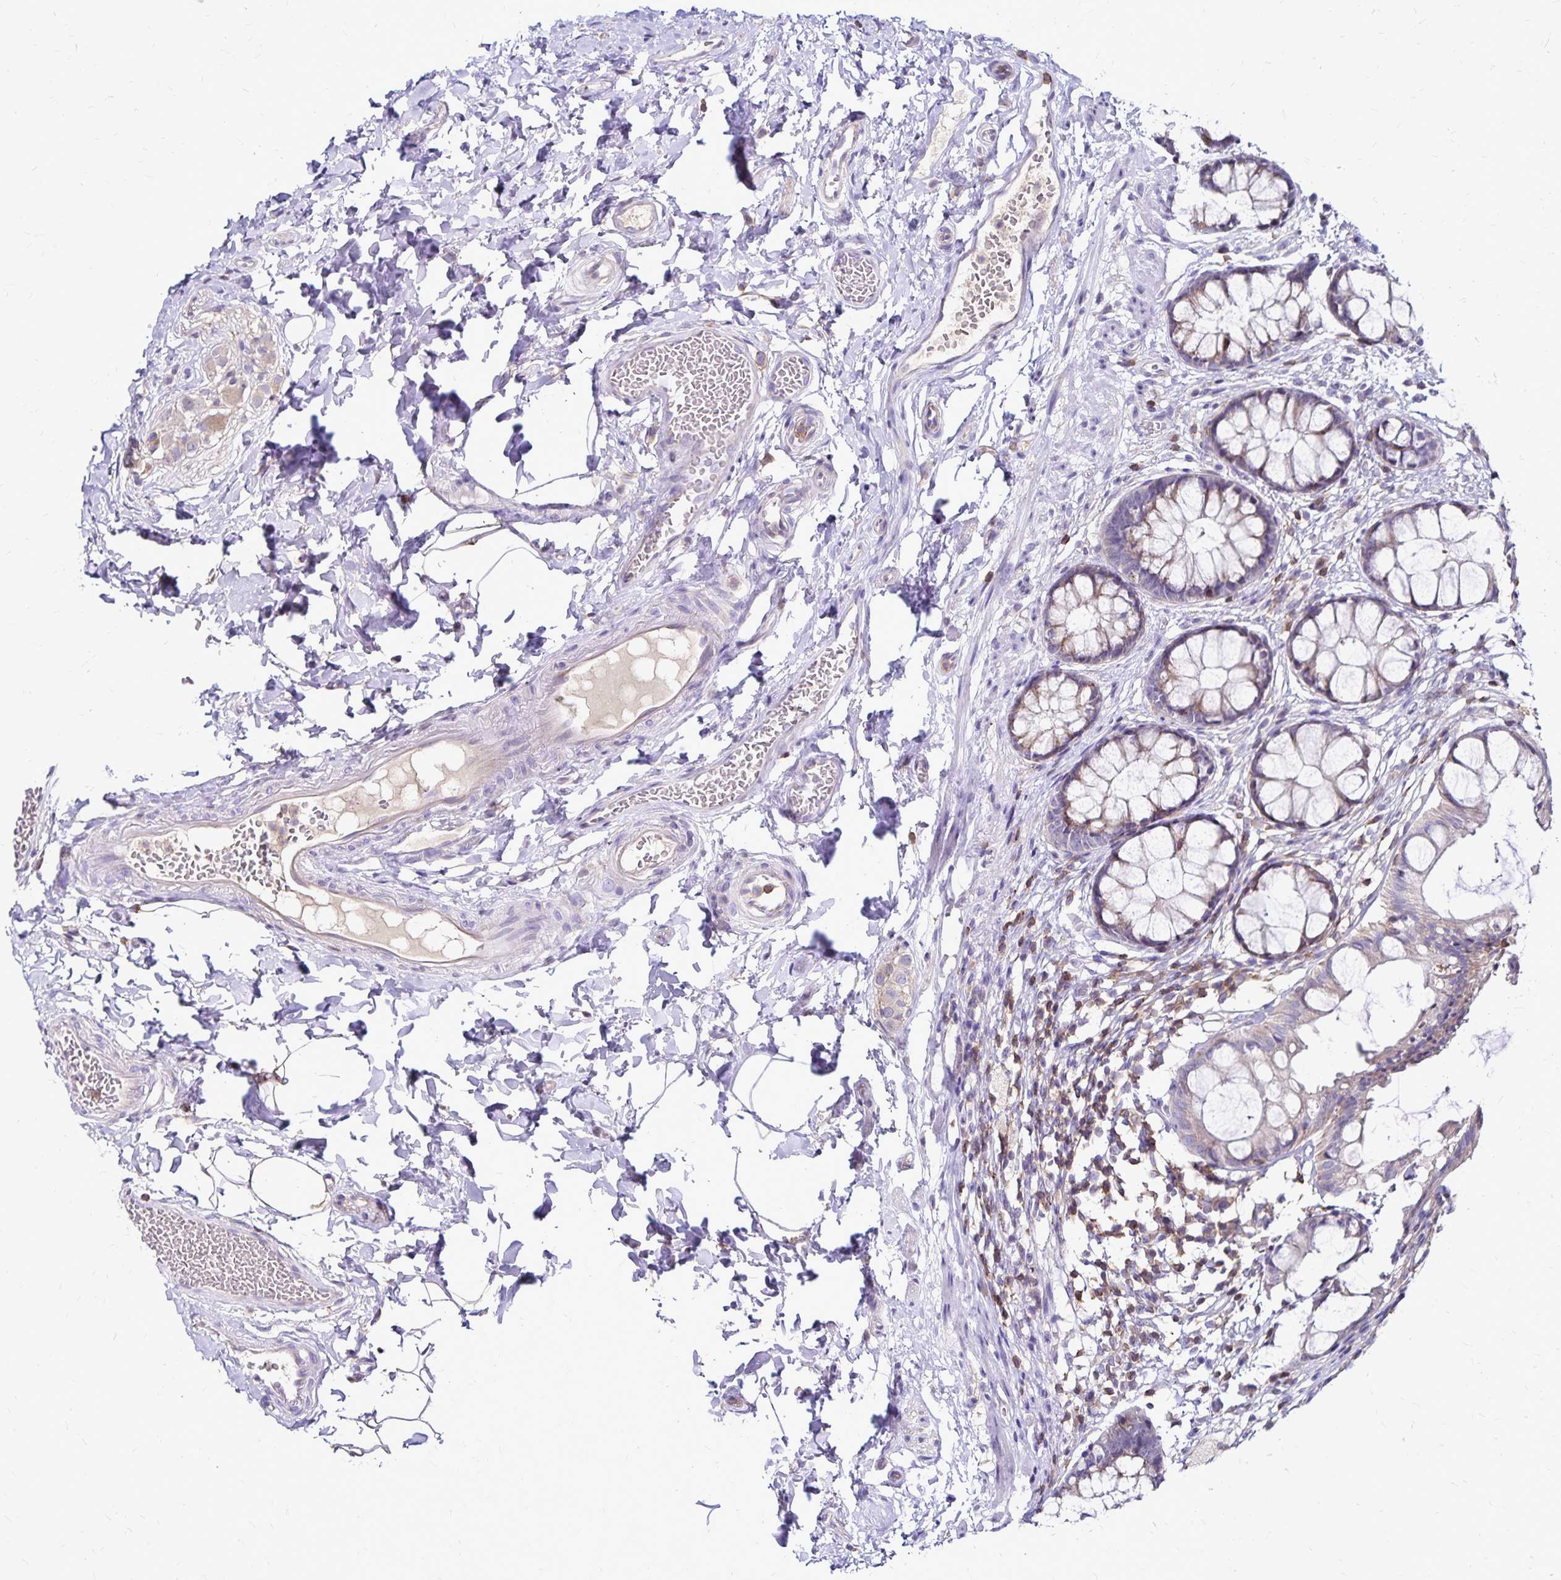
{"staining": {"intensity": "moderate", "quantity": "25%-75%", "location": "cytoplasmic/membranous"}, "tissue": "rectum", "cell_type": "Glandular cells", "image_type": "normal", "snomed": [{"axis": "morphology", "description": "Normal tissue, NOS"}, {"axis": "topography", "description": "Rectum"}], "caption": "Moderate cytoplasmic/membranous expression for a protein is identified in about 25%-75% of glandular cells of normal rectum using immunohistochemistry (IHC).", "gene": "NAGPA", "patient": {"sex": "female", "age": 62}}